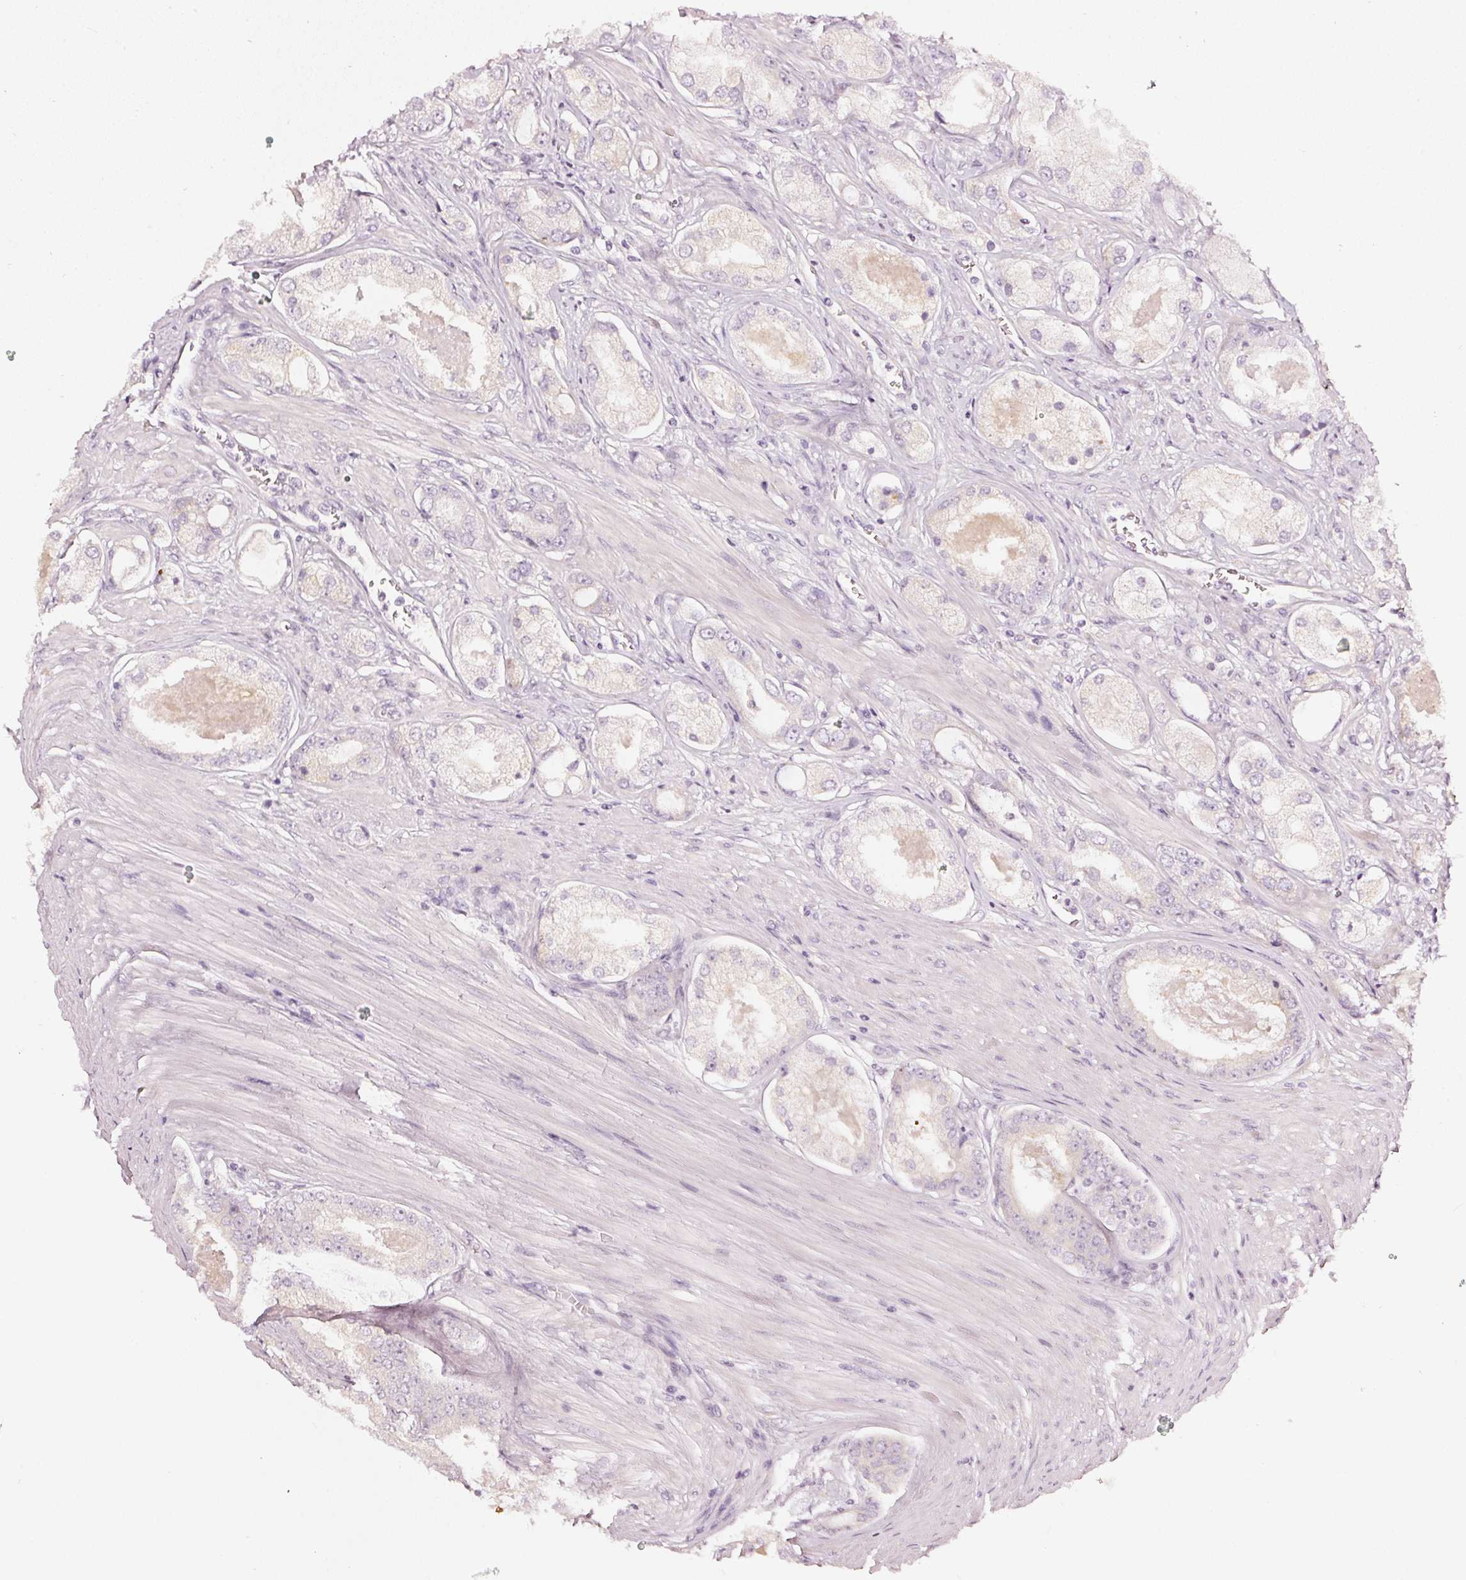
{"staining": {"intensity": "negative", "quantity": "none", "location": "none"}, "tissue": "prostate cancer", "cell_type": "Tumor cells", "image_type": "cancer", "snomed": [{"axis": "morphology", "description": "Adenocarcinoma, Low grade"}, {"axis": "topography", "description": "Prostate"}], "caption": "The photomicrograph exhibits no significant positivity in tumor cells of prostate cancer.", "gene": "CNP", "patient": {"sex": "male", "age": 68}}